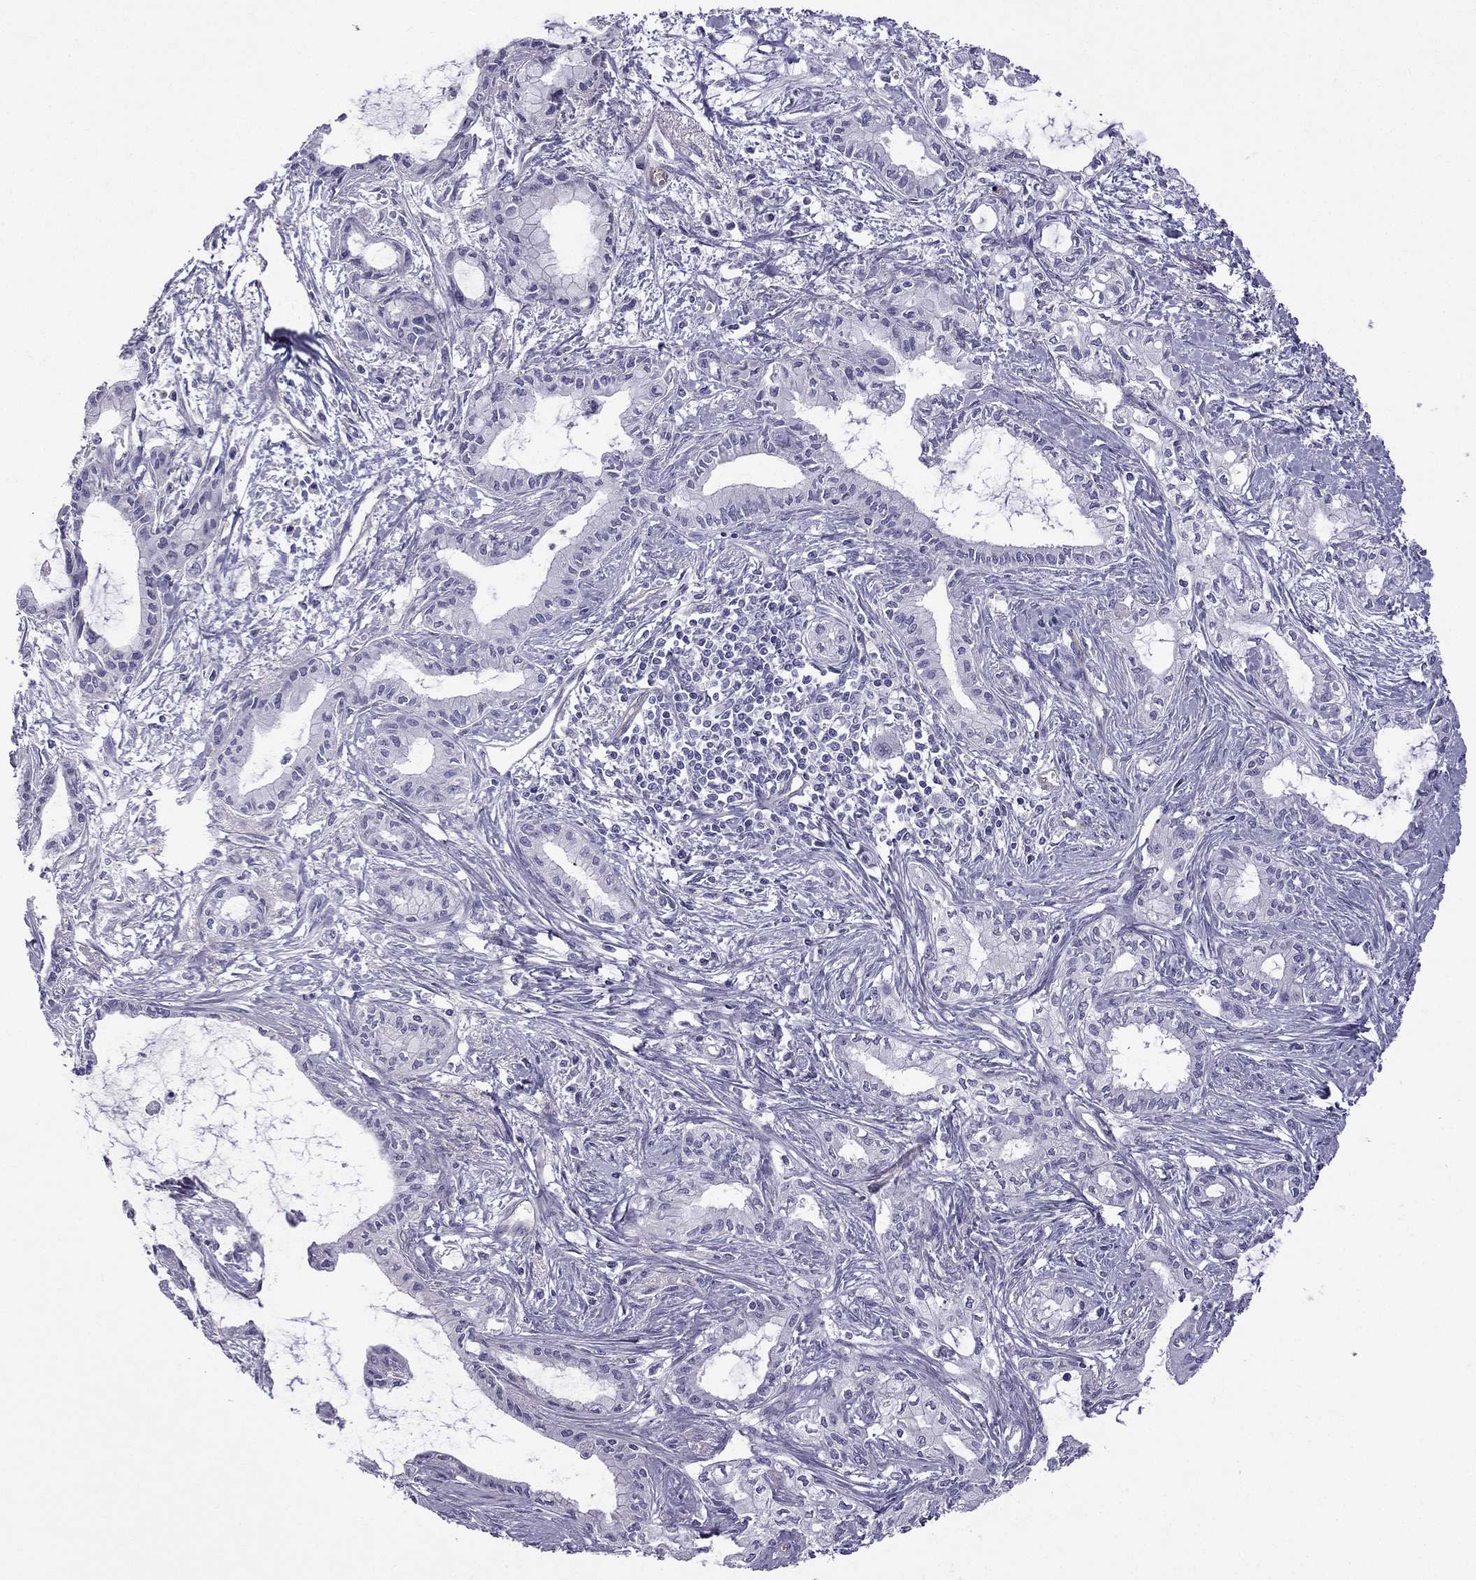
{"staining": {"intensity": "negative", "quantity": "none", "location": "none"}, "tissue": "pancreatic cancer", "cell_type": "Tumor cells", "image_type": "cancer", "snomed": [{"axis": "morphology", "description": "Adenocarcinoma, NOS"}, {"axis": "topography", "description": "Pancreas"}], "caption": "This is a micrograph of IHC staining of adenocarcinoma (pancreatic), which shows no positivity in tumor cells.", "gene": "STOML3", "patient": {"sex": "male", "age": 48}}